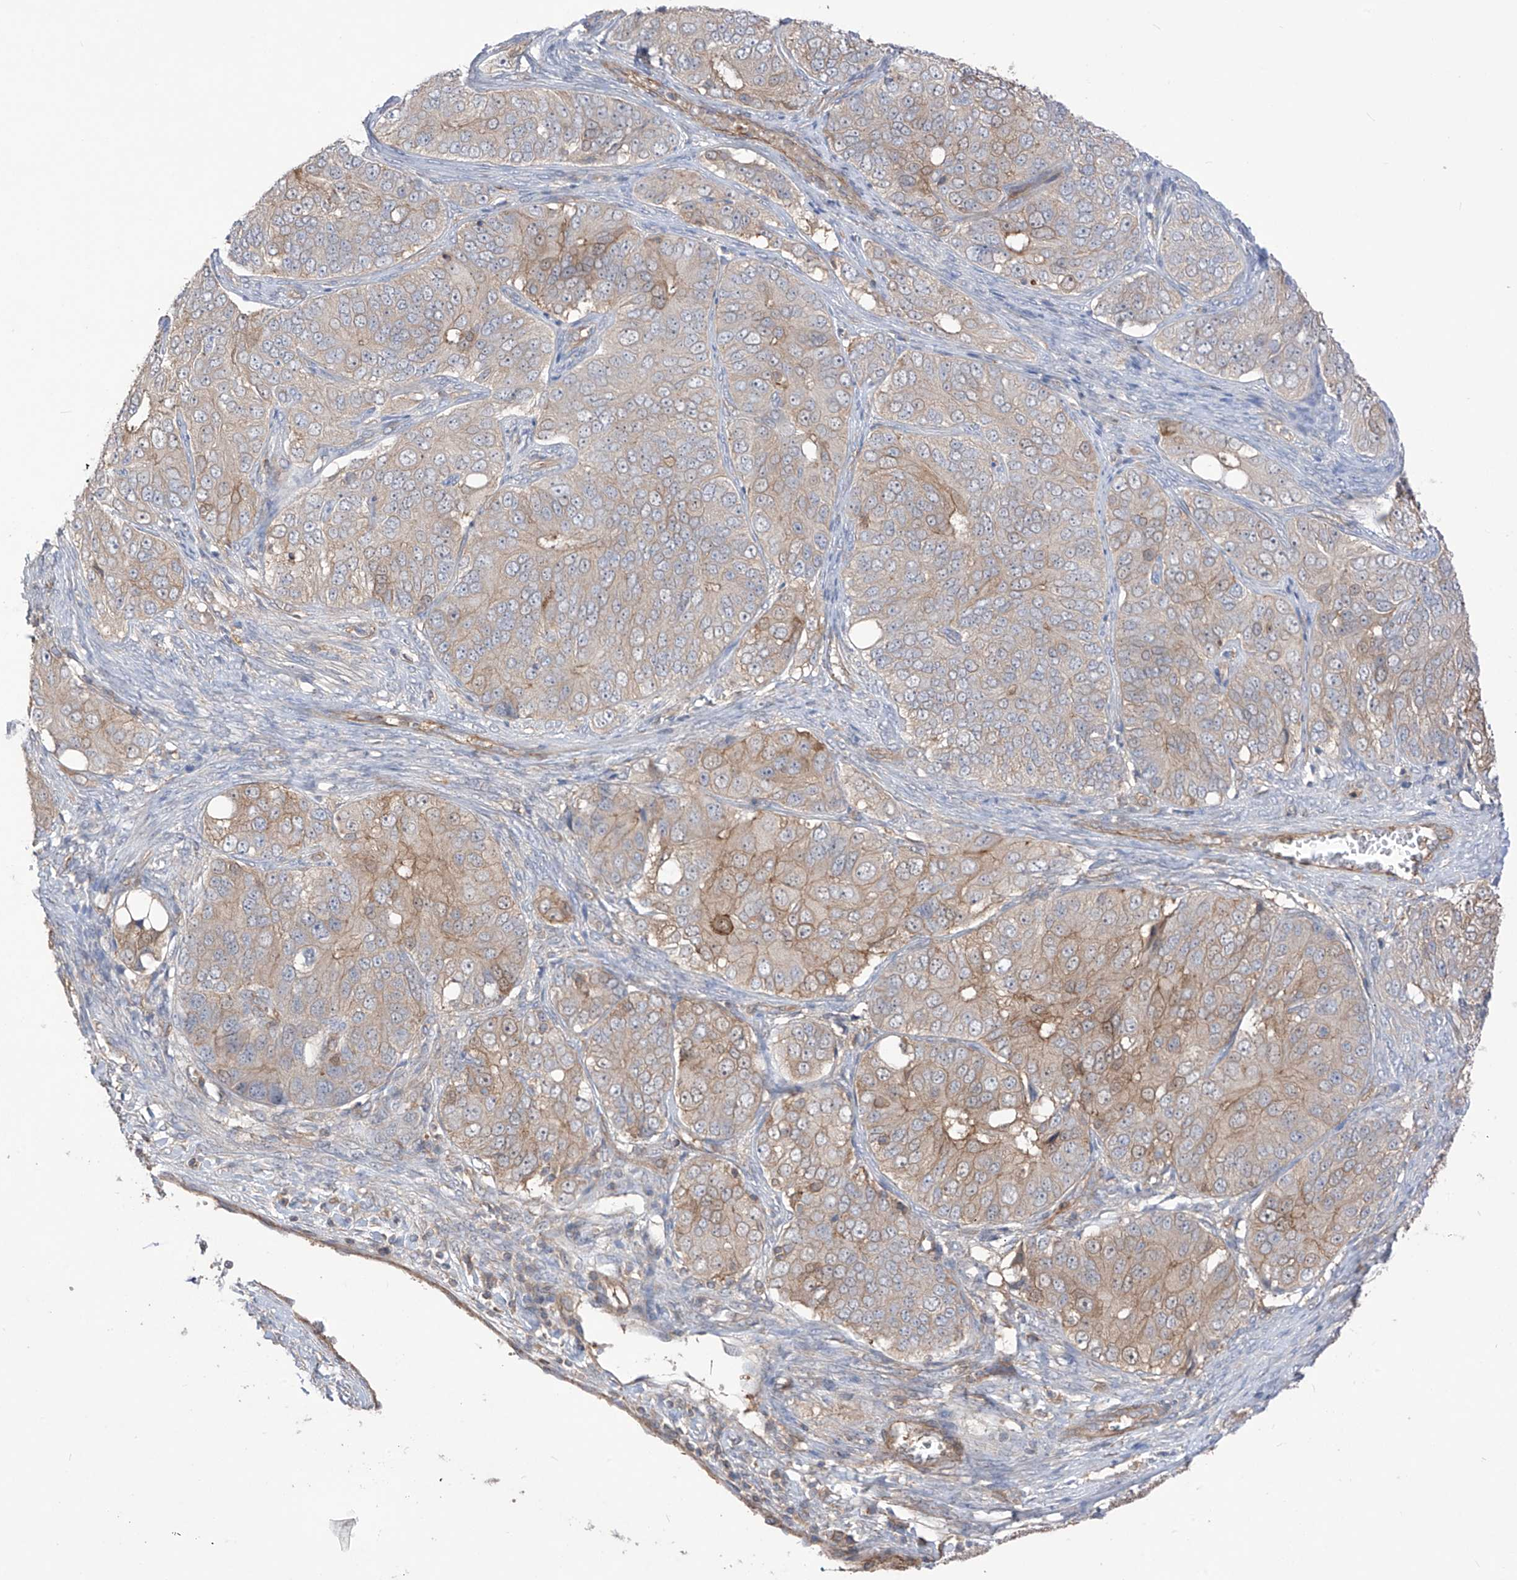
{"staining": {"intensity": "weak", "quantity": "25%-75%", "location": "cytoplasmic/membranous"}, "tissue": "ovarian cancer", "cell_type": "Tumor cells", "image_type": "cancer", "snomed": [{"axis": "morphology", "description": "Carcinoma, endometroid"}, {"axis": "topography", "description": "Ovary"}], "caption": "Protein staining exhibits weak cytoplasmic/membranous staining in approximately 25%-75% of tumor cells in ovarian cancer (endometroid carcinoma).", "gene": "TRMU", "patient": {"sex": "female", "age": 51}}